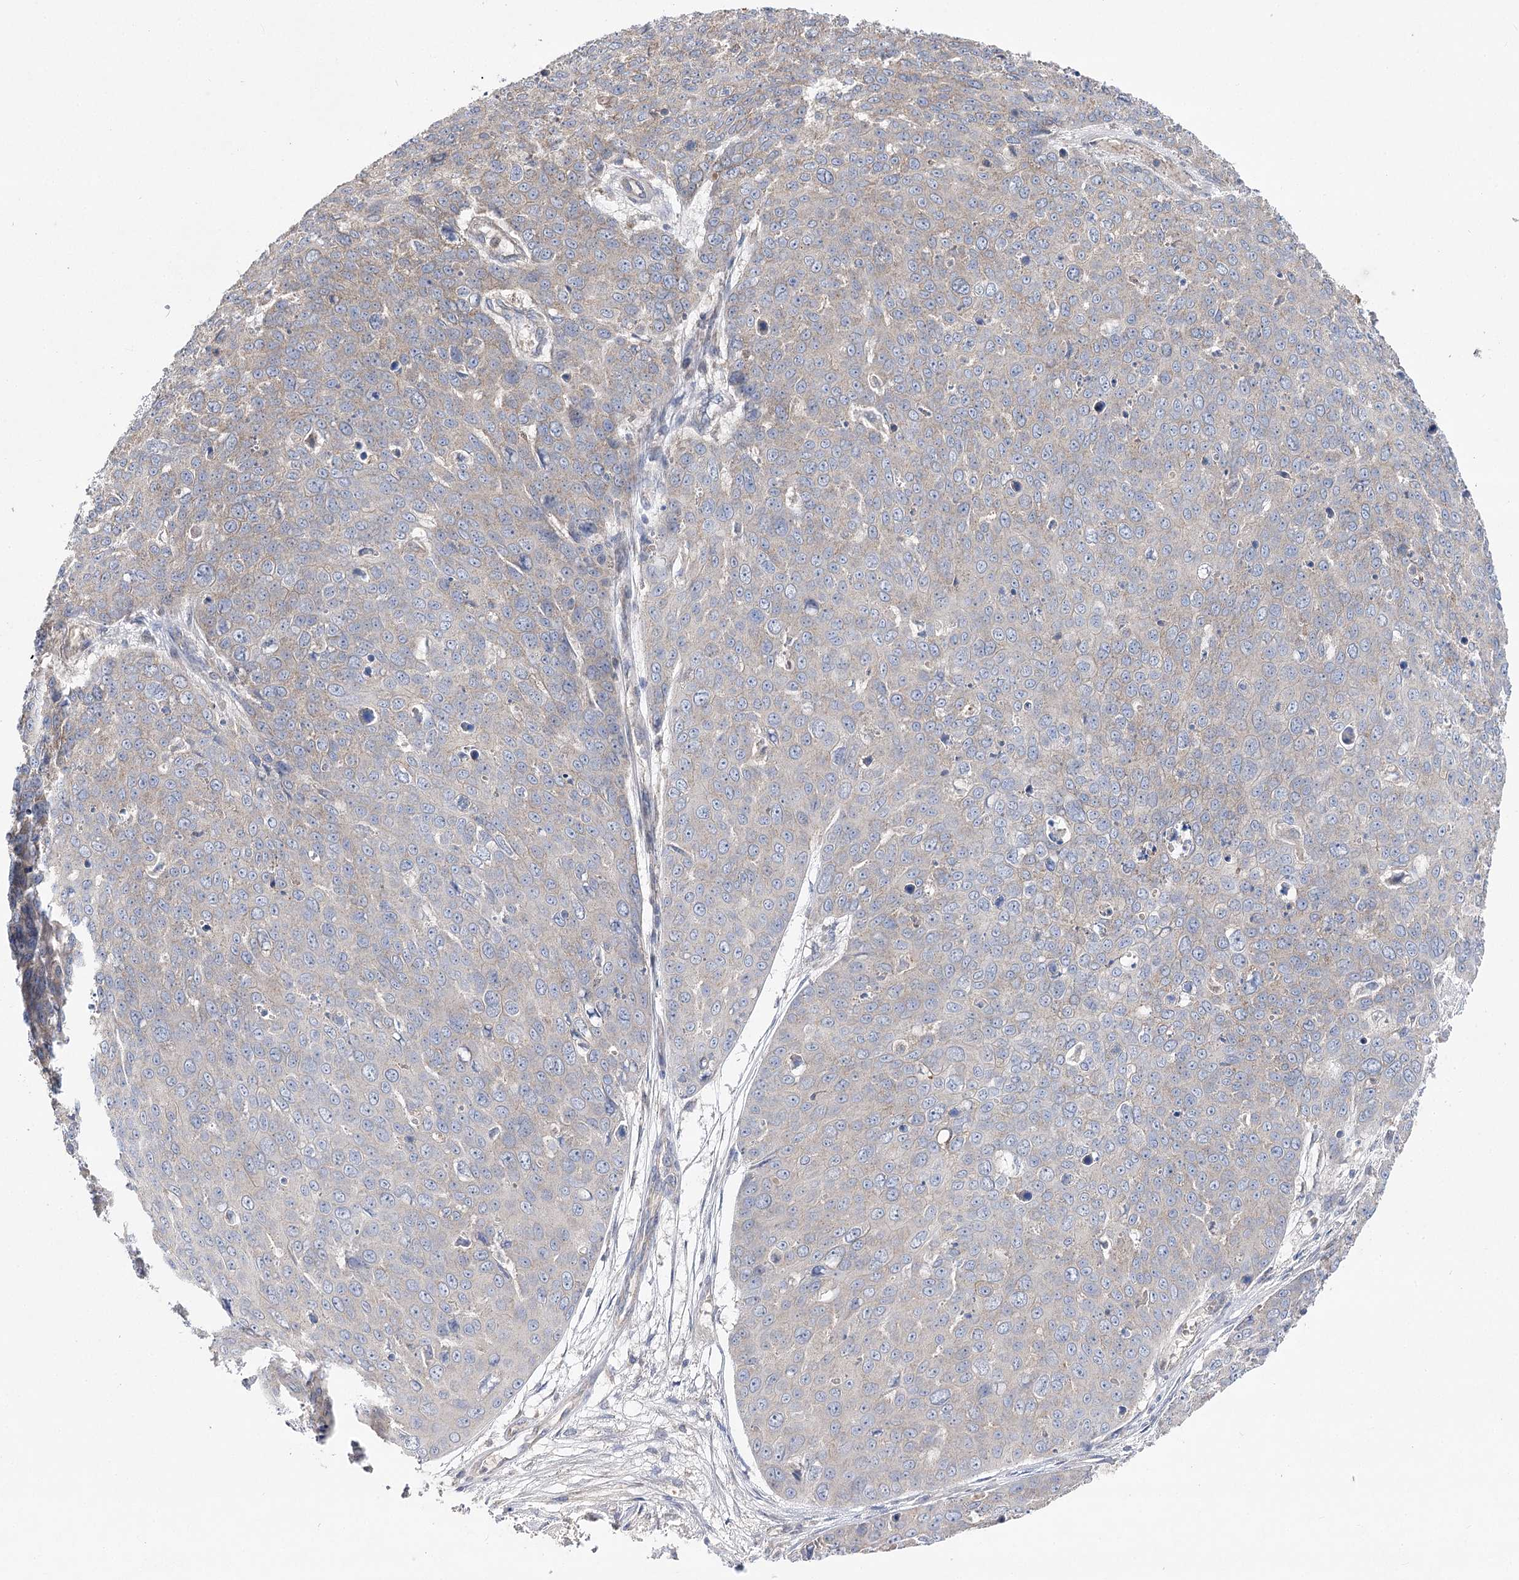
{"staining": {"intensity": "negative", "quantity": "none", "location": "none"}, "tissue": "skin cancer", "cell_type": "Tumor cells", "image_type": "cancer", "snomed": [{"axis": "morphology", "description": "Squamous cell carcinoma, NOS"}, {"axis": "topography", "description": "Skin"}], "caption": "Immunohistochemical staining of human skin squamous cell carcinoma demonstrates no significant staining in tumor cells.", "gene": "AURKC", "patient": {"sex": "male", "age": 71}}